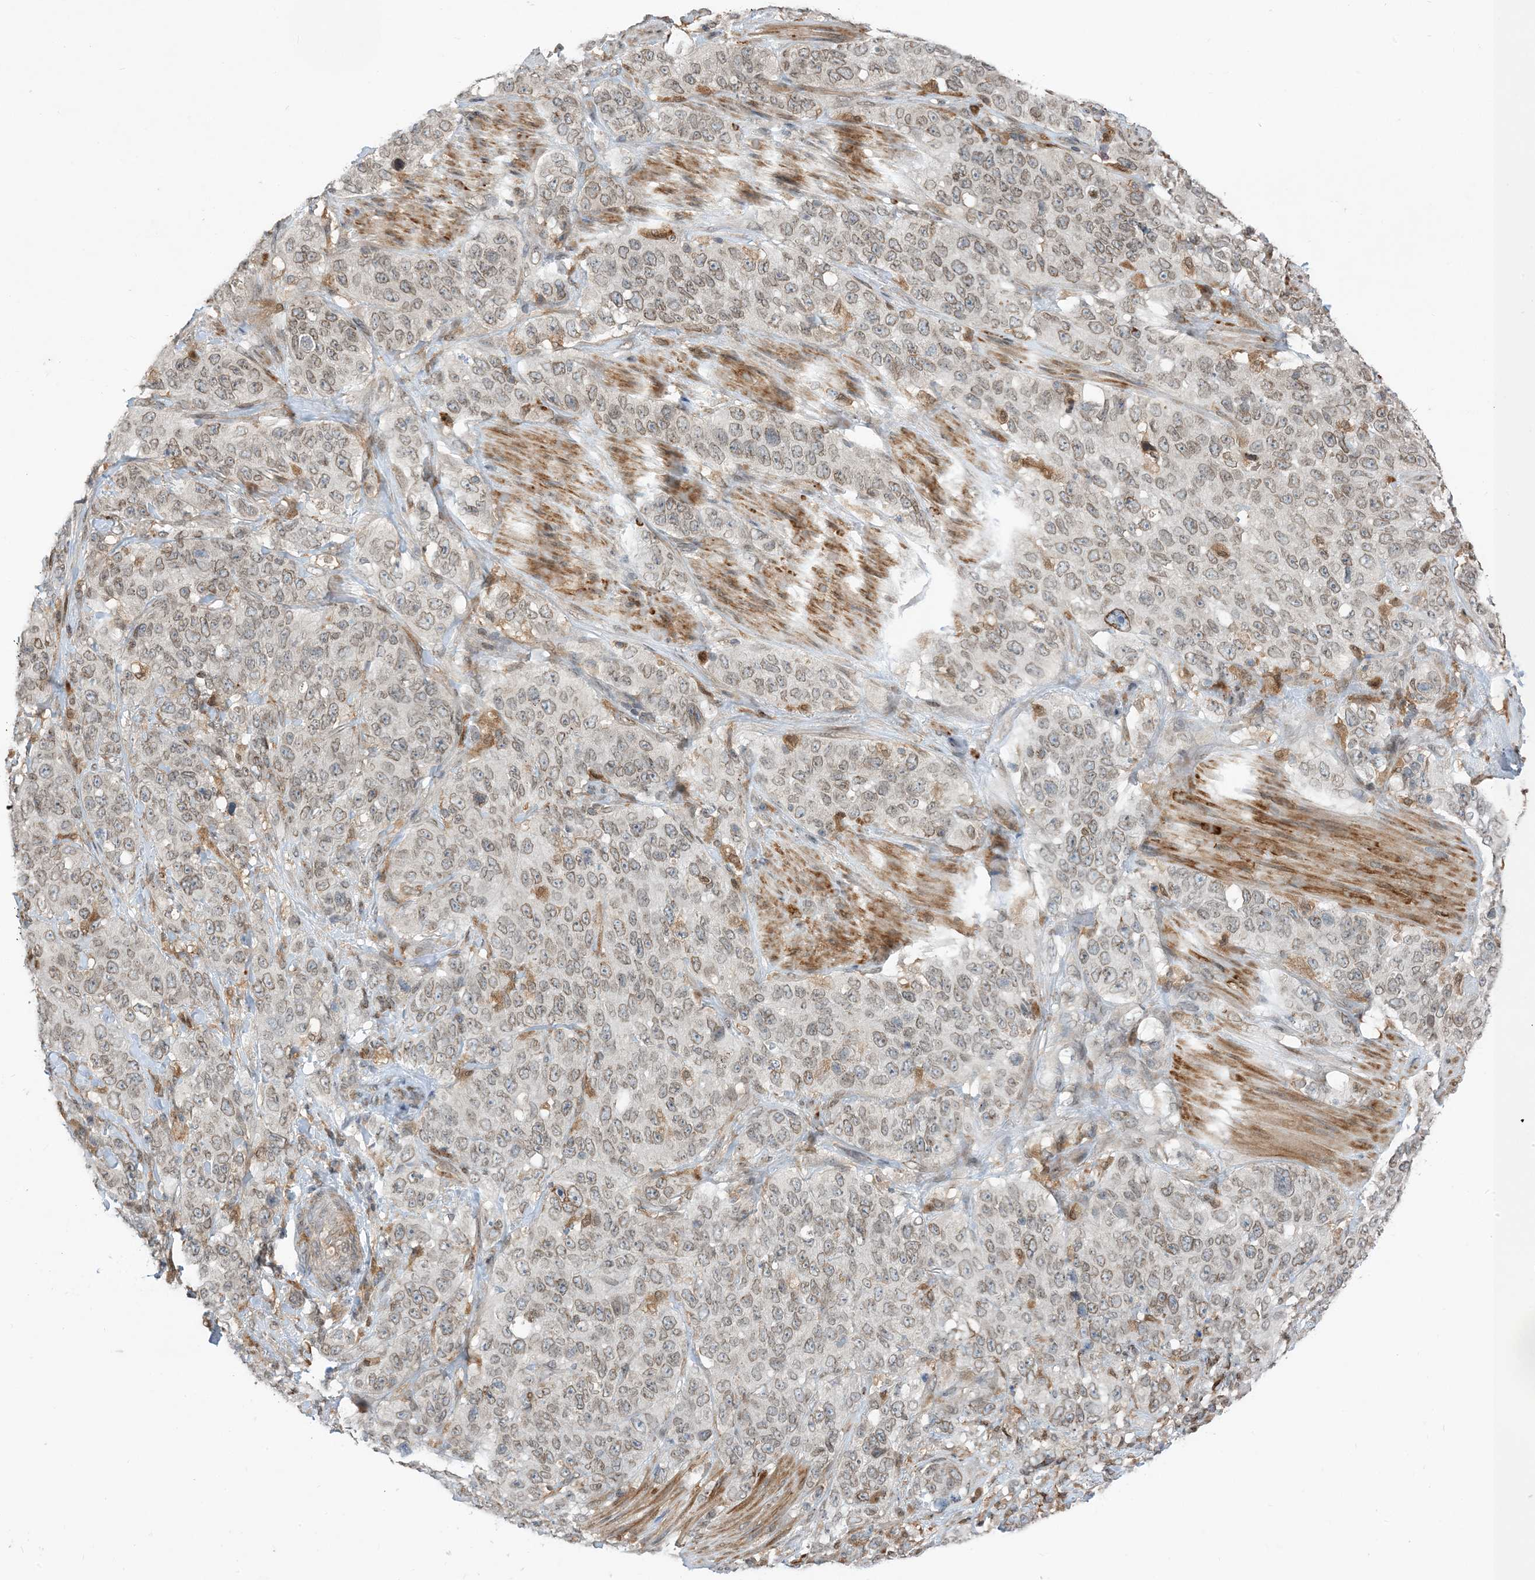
{"staining": {"intensity": "weak", "quantity": ">75%", "location": "cytoplasmic/membranous,nuclear"}, "tissue": "stomach cancer", "cell_type": "Tumor cells", "image_type": "cancer", "snomed": [{"axis": "morphology", "description": "Adenocarcinoma, NOS"}, {"axis": "topography", "description": "Stomach"}], "caption": "Immunohistochemistry (IHC) of stomach cancer exhibits low levels of weak cytoplasmic/membranous and nuclear positivity in about >75% of tumor cells. The staining was performed using DAB, with brown indicating positive protein expression. Nuclei are stained blue with hematoxylin.", "gene": "NAGK", "patient": {"sex": "male", "age": 48}}